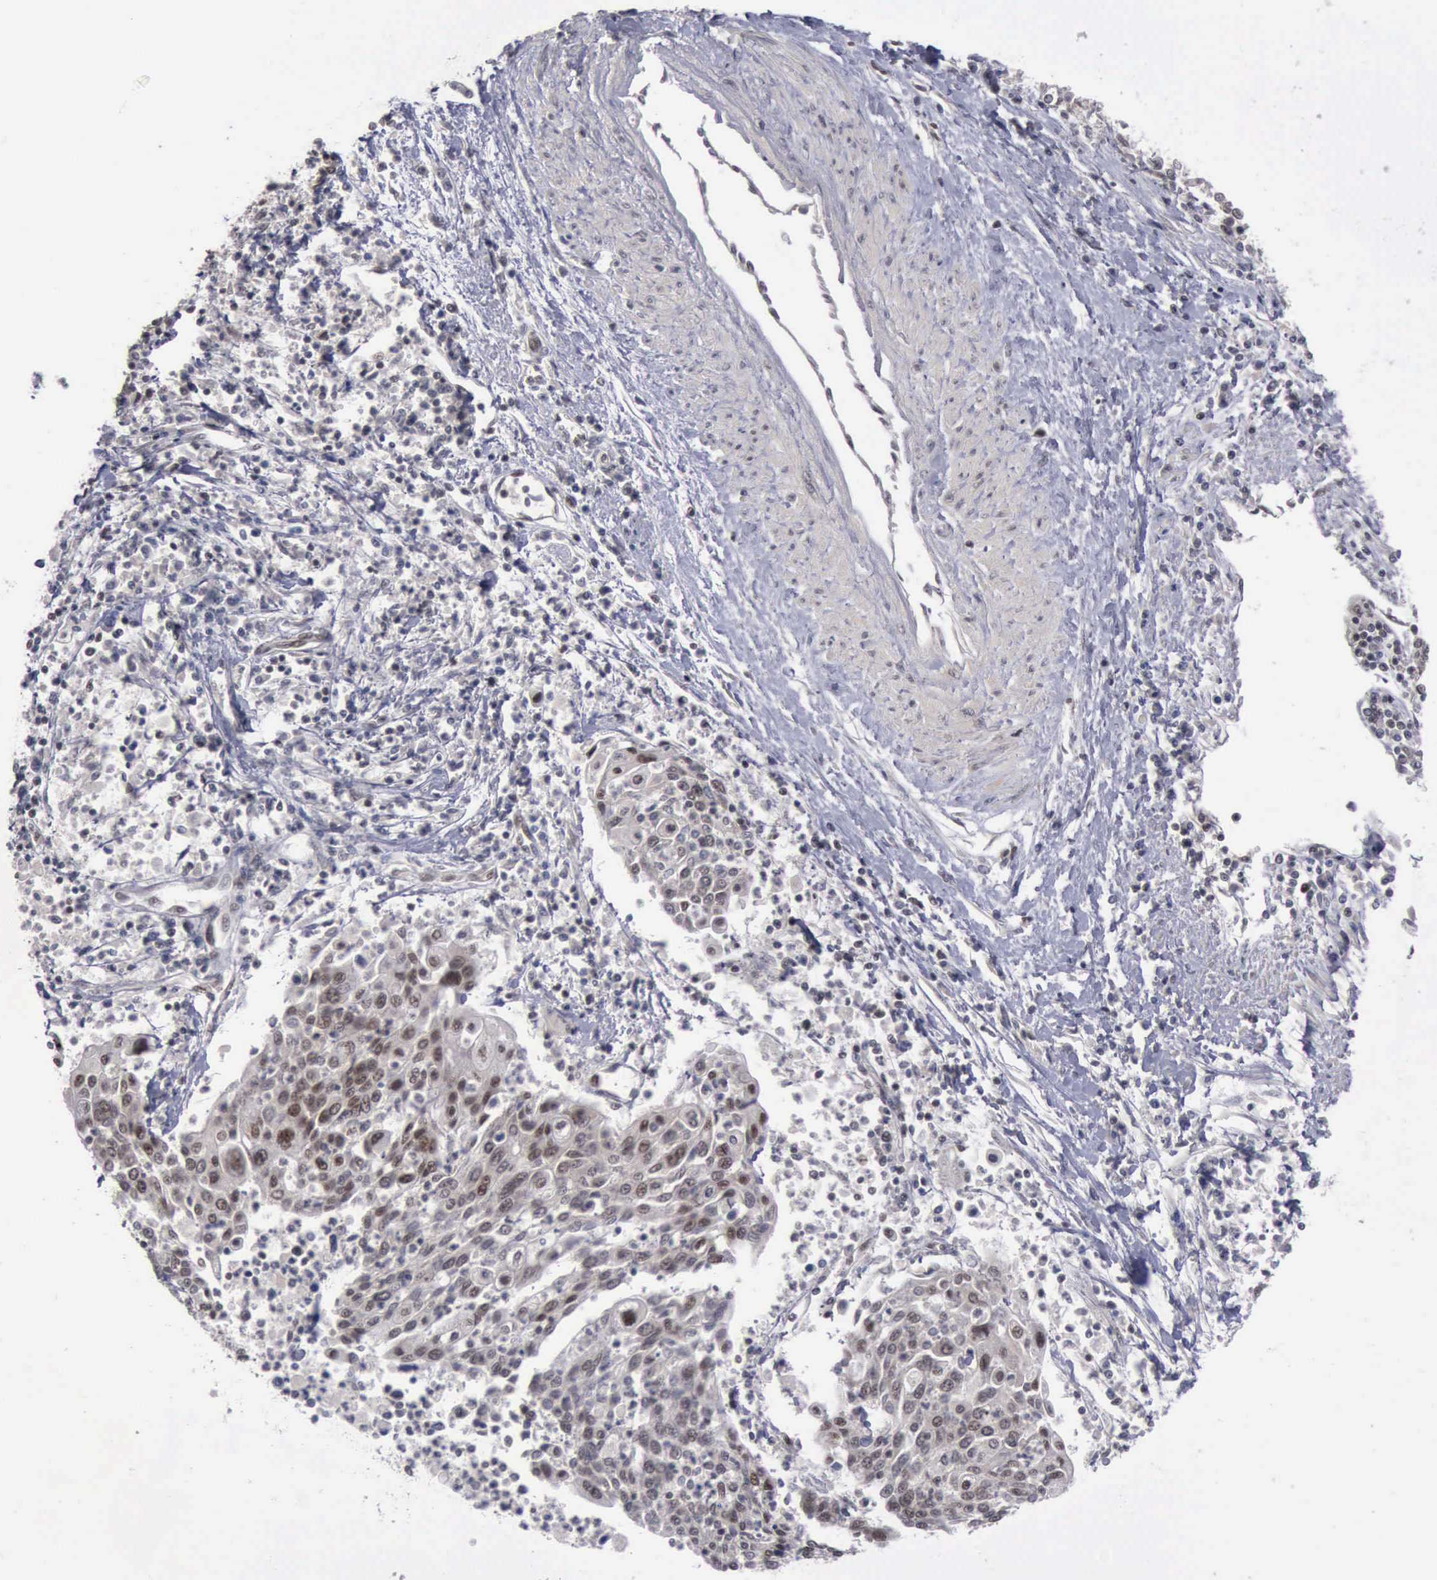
{"staining": {"intensity": "moderate", "quantity": ">75%", "location": "cytoplasmic/membranous,nuclear"}, "tissue": "cervical cancer", "cell_type": "Tumor cells", "image_type": "cancer", "snomed": [{"axis": "morphology", "description": "Squamous cell carcinoma, NOS"}, {"axis": "topography", "description": "Cervix"}], "caption": "Protein analysis of cervical cancer (squamous cell carcinoma) tissue shows moderate cytoplasmic/membranous and nuclear positivity in approximately >75% of tumor cells.", "gene": "ATM", "patient": {"sex": "female", "age": 40}}